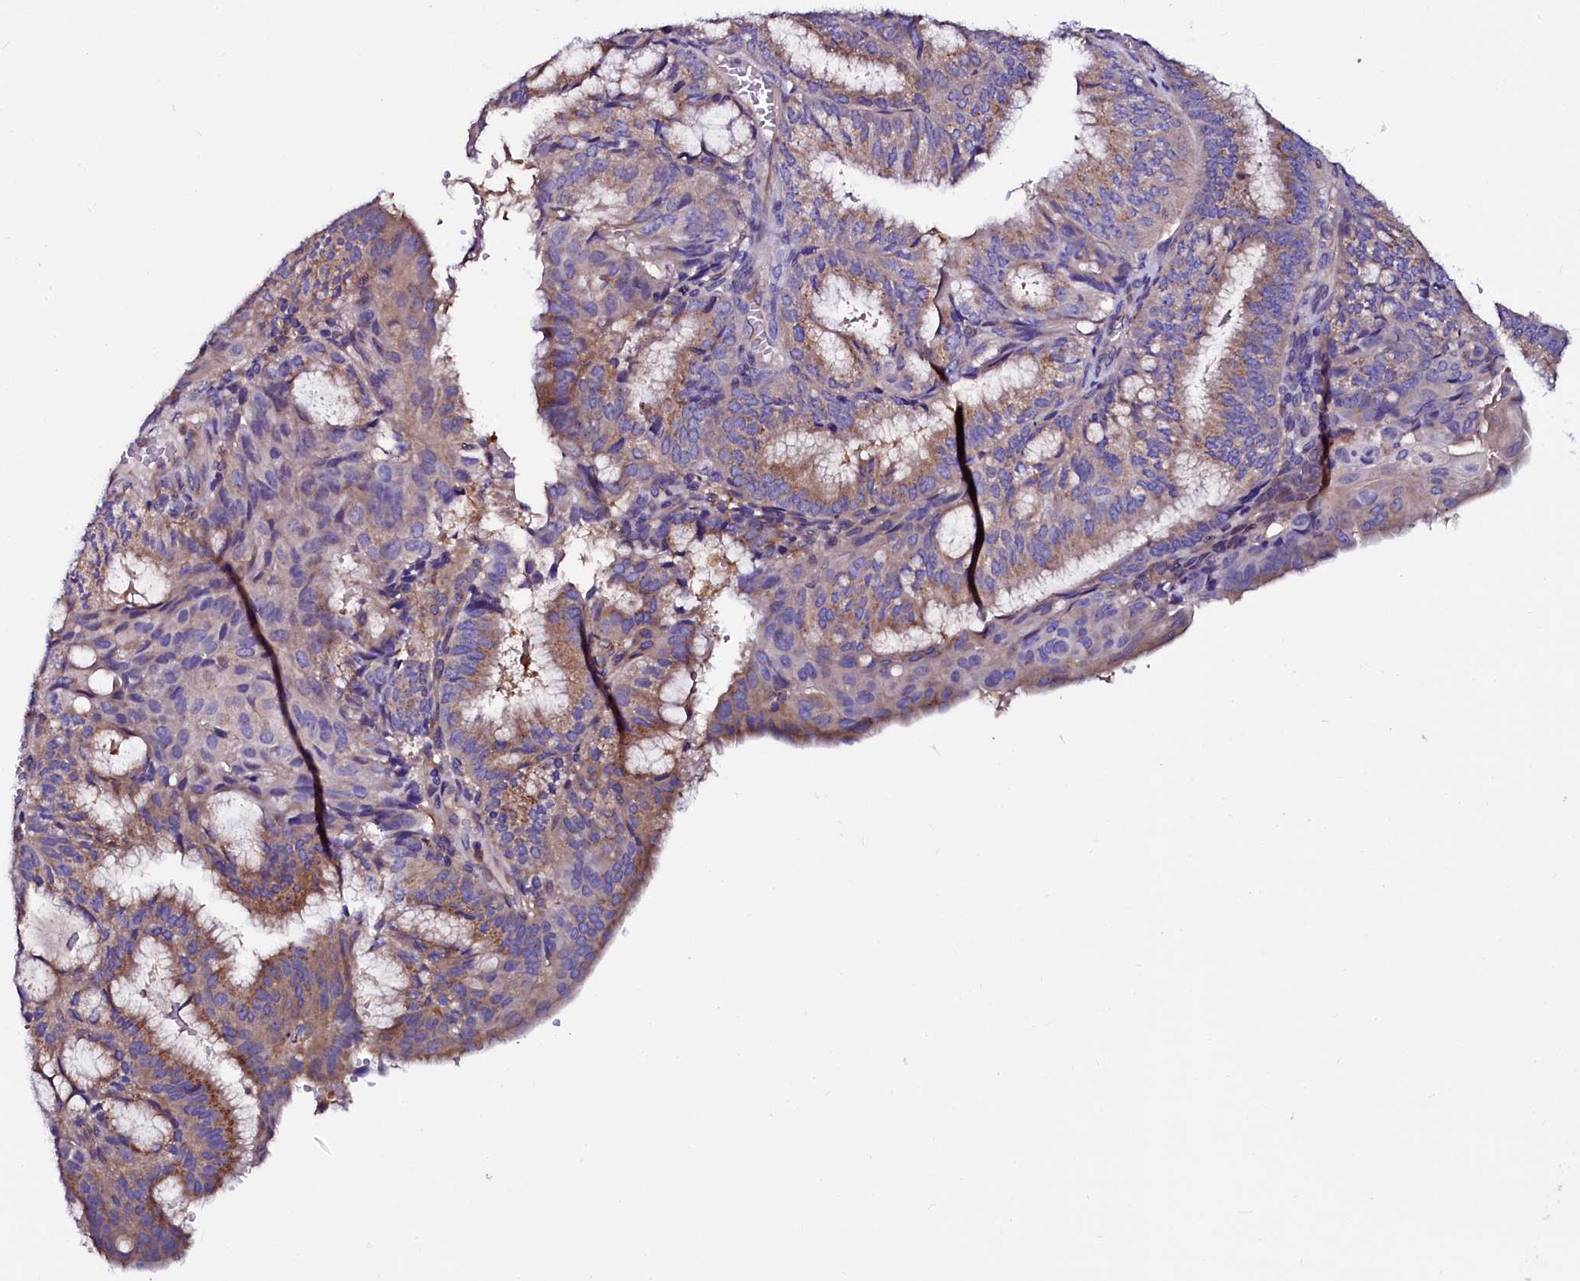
{"staining": {"intensity": "moderate", "quantity": "25%-75%", "location": "cytoplasmic/membranous"}, "tissue": "endometrial cancer", "cell_type": "Tumor cells", "image_type": "cancer", "snomed": [{"axis": "morphology", "description": "Adenocarcinoma, NOS"}, {"axis": "topography", "description": "Endometrium"}], "caption": "Immunohistochemical staining of endometrial adenocarcinoma exhibits medium levels of moderate cytoplasmic/membranous protein positivity in about 25%-75% of tumor cells.", "gene": "OTOL1", "patient": {"sex": "female", "age": 49}}